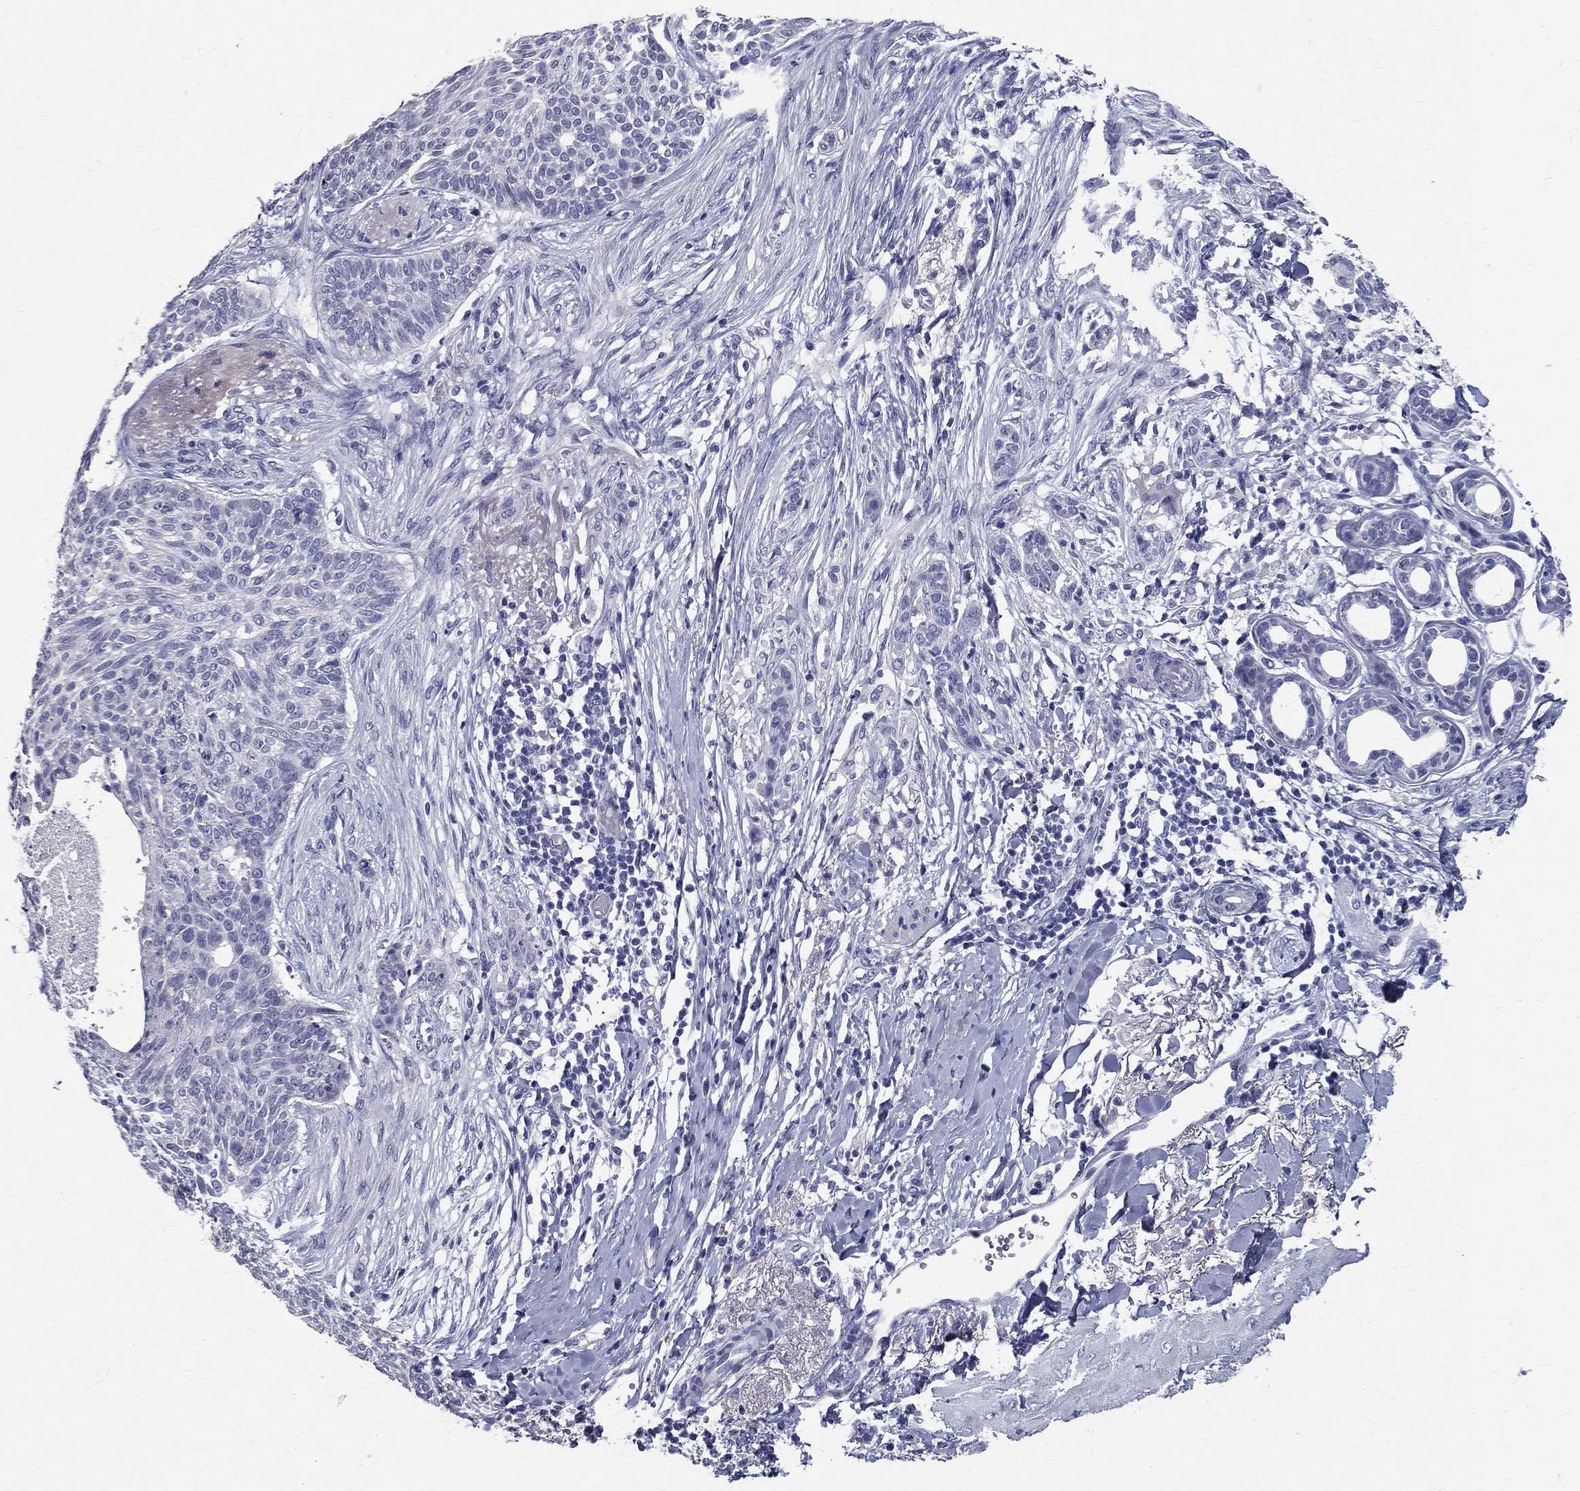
{"staining": {"intensity": "negative", "quantity": "none", "location": "none"}, "tissue": "skin cancer", "cell_type": "Tumor cells", "image_type": "cancer", "snomed": [{"axis": "morphology", "description": "Normal tissue, NOS"}, {"axis": "morphology", "description": "Basal cell carcinoma"}, {"axis": "topography", "description": "Skin"}], "caption": "Human skin basal cell carcinoma stained for a protein using immunohistochemistry demonstrates no expression in tumor cells.", "gene": "TGM4", "patient": {"sex": "male", "age": 84}}